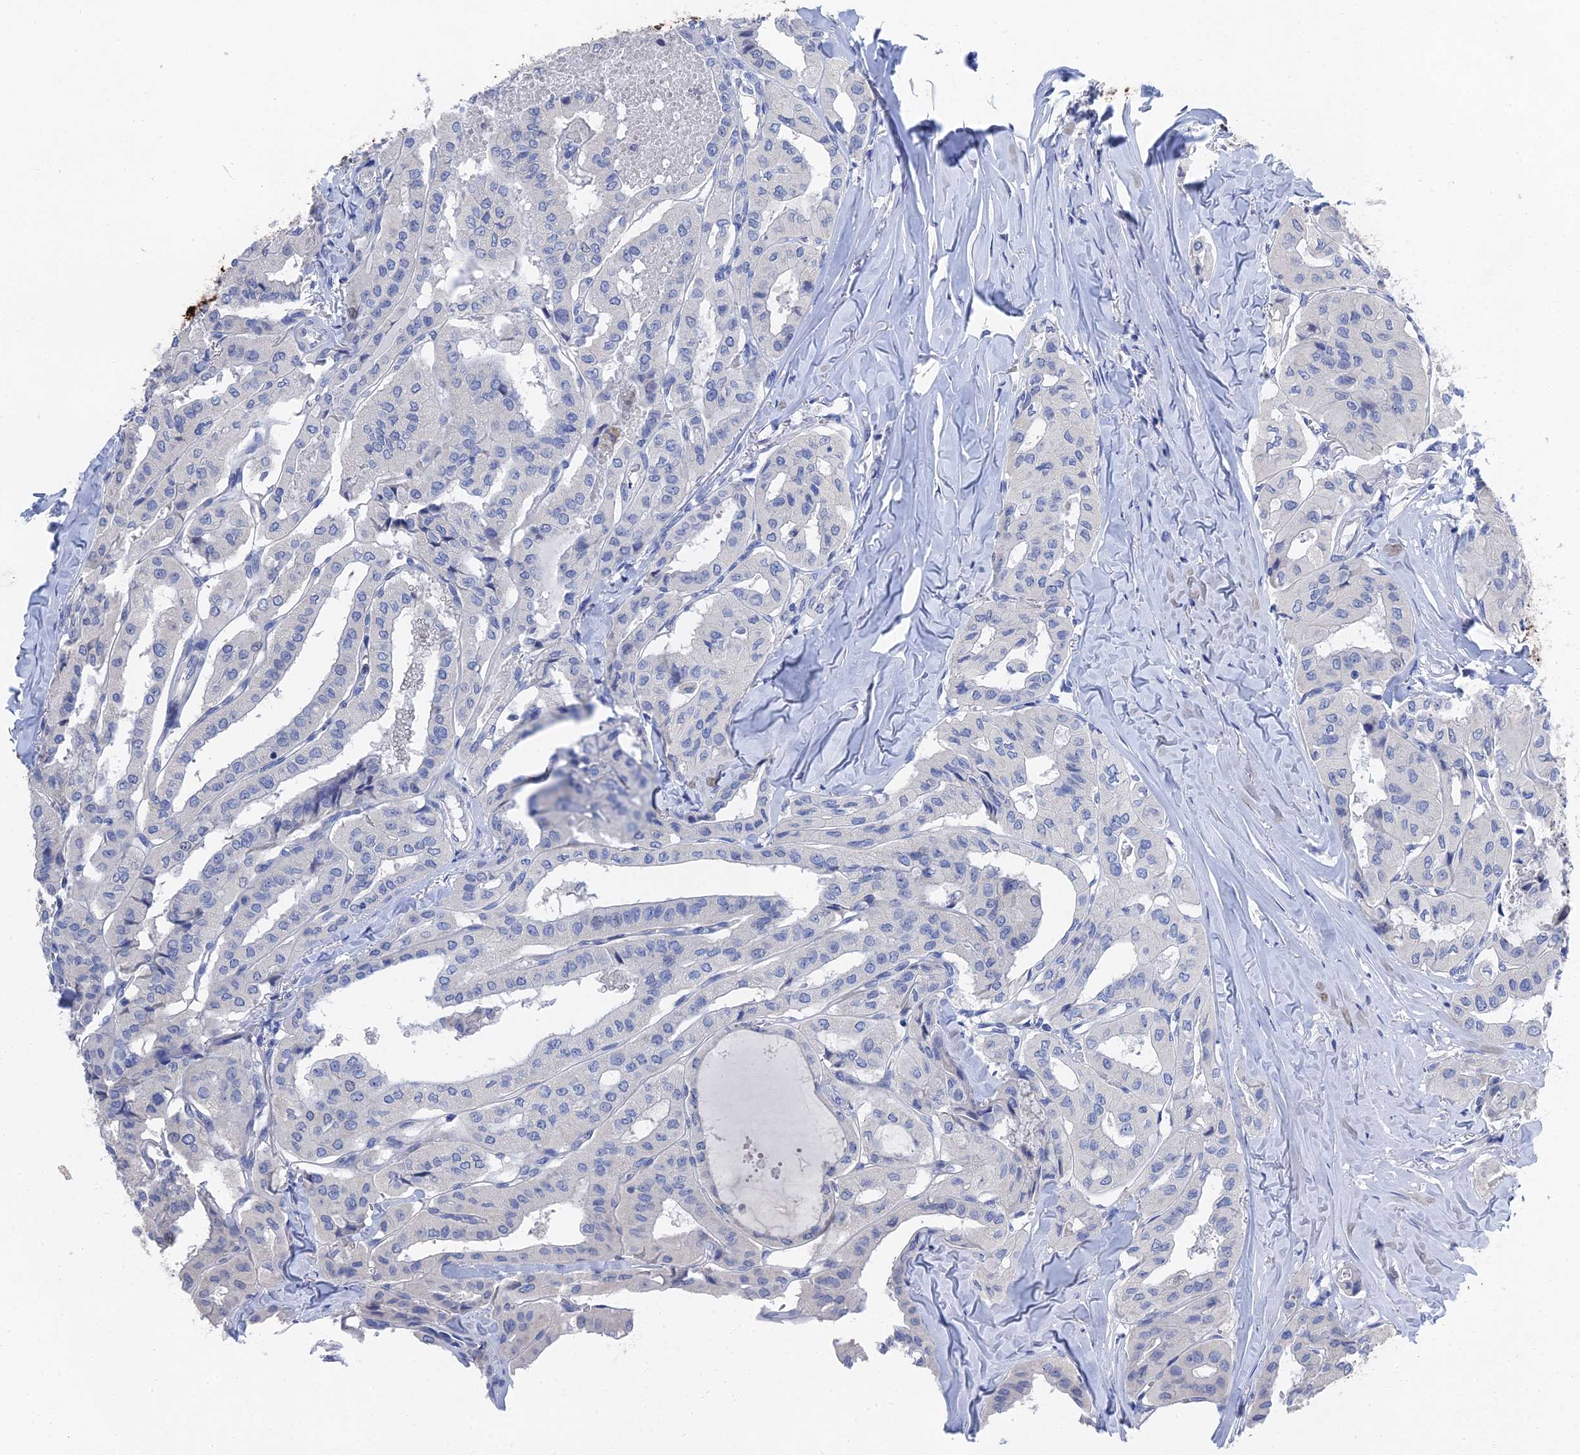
{"staining": {"intensity": "negative", "quantity": "none", "location": "none"}, "tissue": "thyroid cancer", "cell_type": "Tumor cells", "image_type": "cancer", "snomed": [{"axis": "morphology", "description": "Papillary adenocarcinoma, NOS"}, {"axis": "topography", "description": "Thyroid gland"}], "caption": "An immunohistochemistry (IHC) micrograph of thyroid cancer (papillary adenocarcinoma) is shown. There is no staining in tumor cells of thyroid cancer (papillary adenocarcinoma).", "gene": "GFAP", "patient": {"sex": "female", "age": 59}}